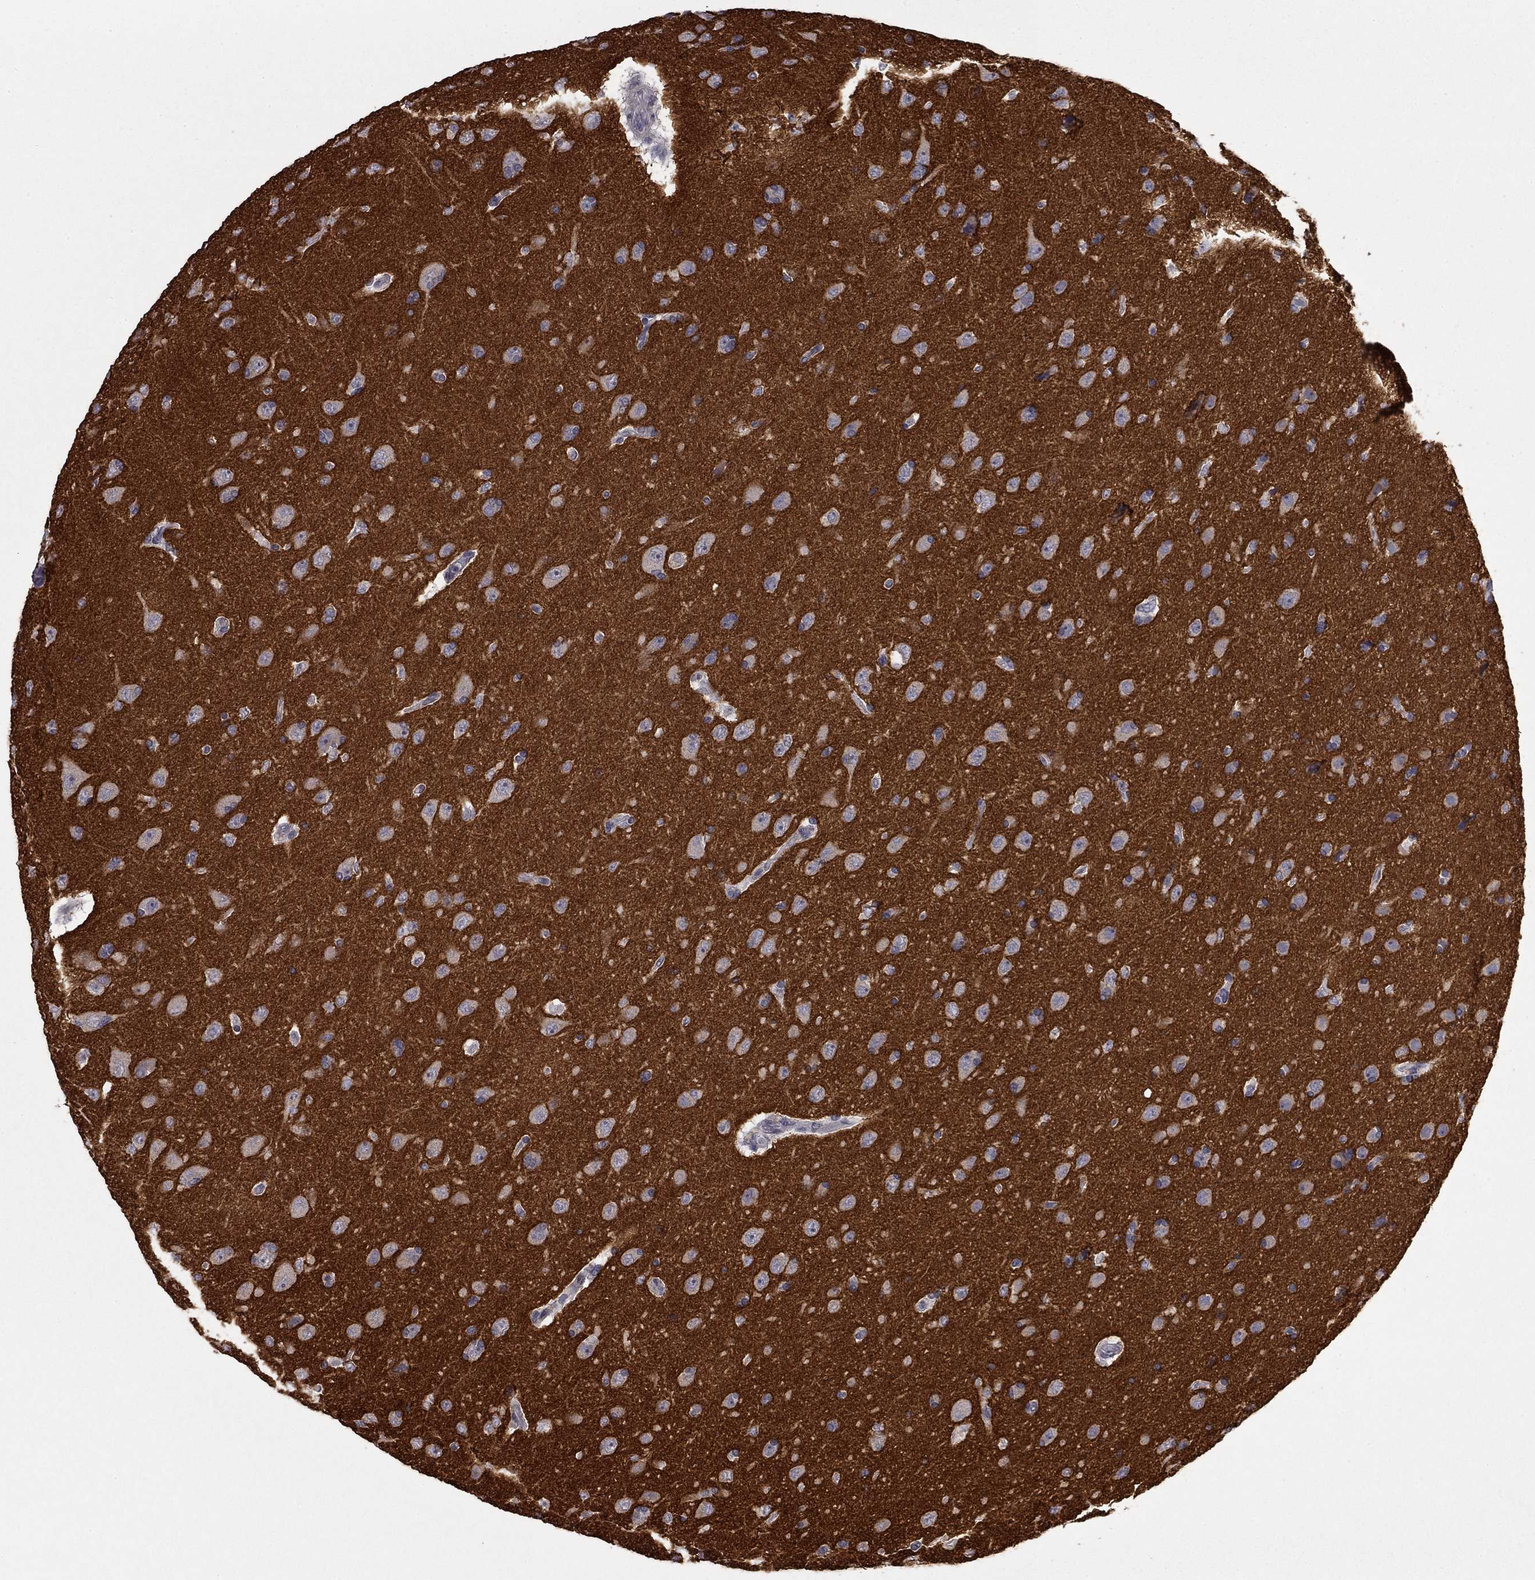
{"staining": {"intensity": "negative", "quantity": "none", "location": "none"}, "tissue": "glioma", "cell_type": "Tumor cells", "image_type": "cancer", "snomed": [{"axis": "morphology", "description": "Glioma, malignant, NOS"}, {"axis": "topography", "description": "Cerebral cortex"}], "caption": "DAB immunohistochemical staining of glioma exhibits no significant positivity in tumor cells. Nuclei are stained in blue.", "gene": "PRRT2", "patient": {"sex": "male", "age": 58}}